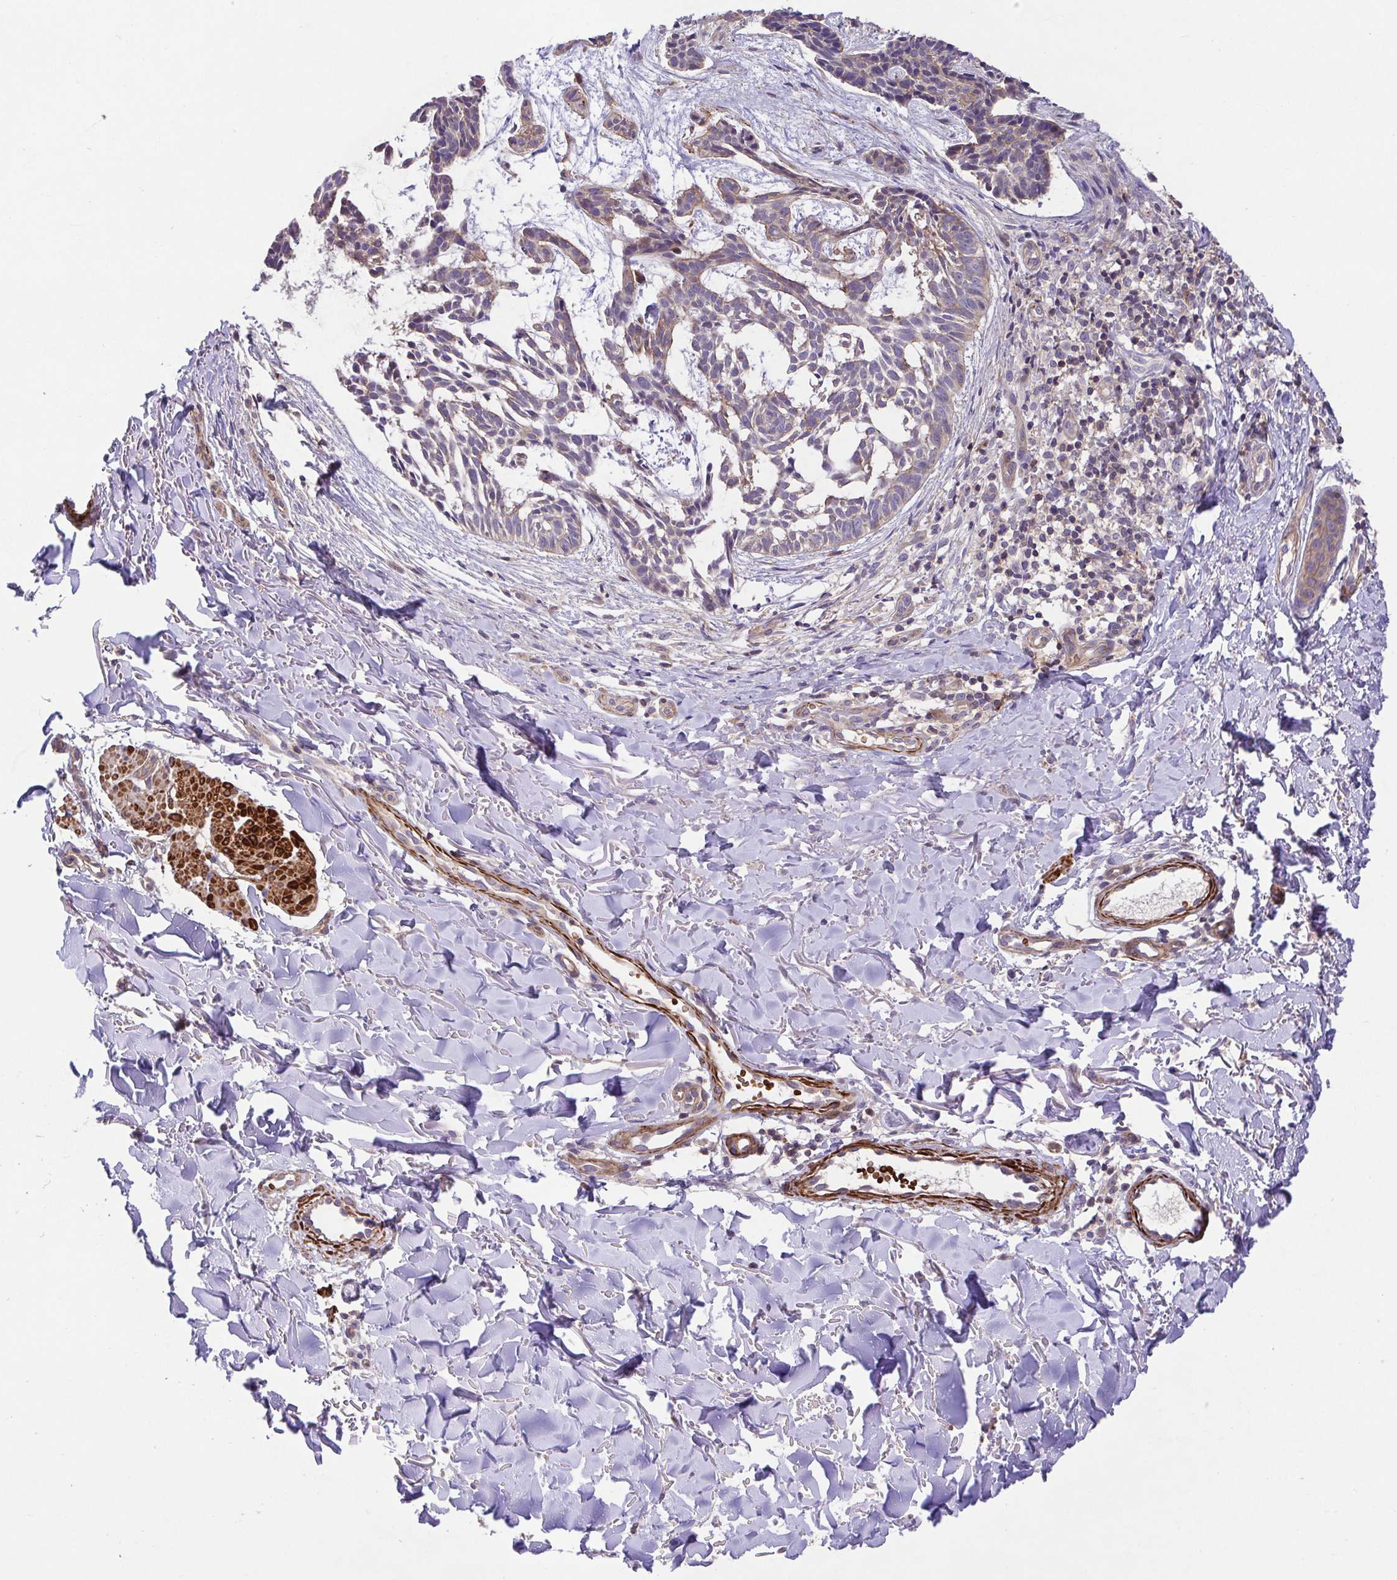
{"staining": {"intensity": "weak", "quantity": "<25%", "location": "cytoplasmic/membranous"}, "tissue": "skin cancer", "cell_type": "Tumor cells", "image_type": "cancer", "snomed": [{"axis": "morphology", "description": "Basal cell carcinoma"}, {"axis": "topography", "description": "Skin"}], "caption": "Histopathology image shows no significant protein staining in tumor cells of skin cancer (basal cell carcinoma).", "gene": "IDE", "patient": {"sex": "male", "age": 78}}